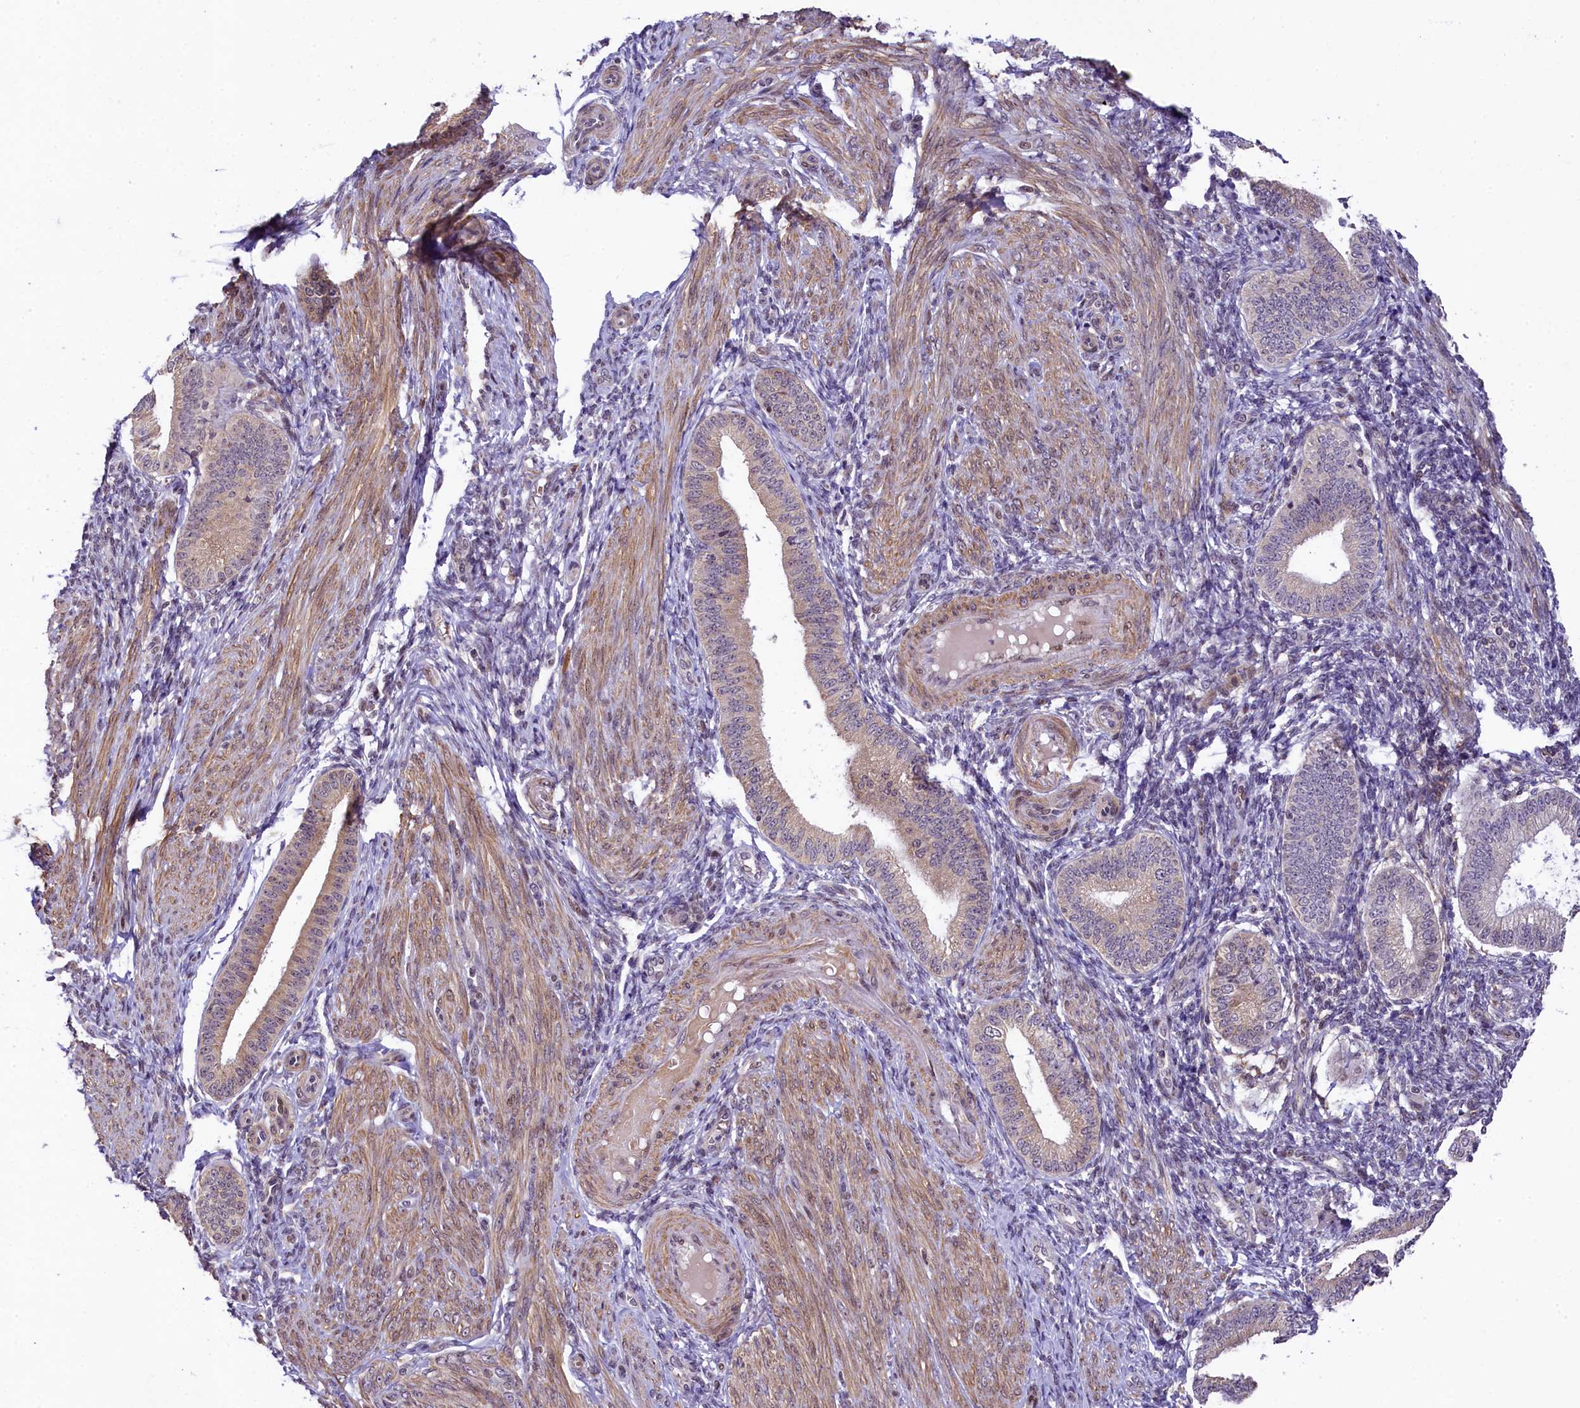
{"staining": {"intensity": "weak", "quantity": "25%-75%", "location": "cytoplasmic/membranous,nuclear"}, "tissue": "endometrium", "cell_type": "Cells in endometrial stroma", "image_type": "normal", "snomed": [{"axis": "morphology", "description": "Normal tissue, NOS"}, {"axis": "topography", "description": "Endometrium"}], "caption": "Normal endometrium displays weak cytoplasmic/membranous,nuclear expression in approximately 25%-75% of cells in endometrial stroma.", "gene": "RBBP8", "patient": {"sex": "female", "age": 39}}